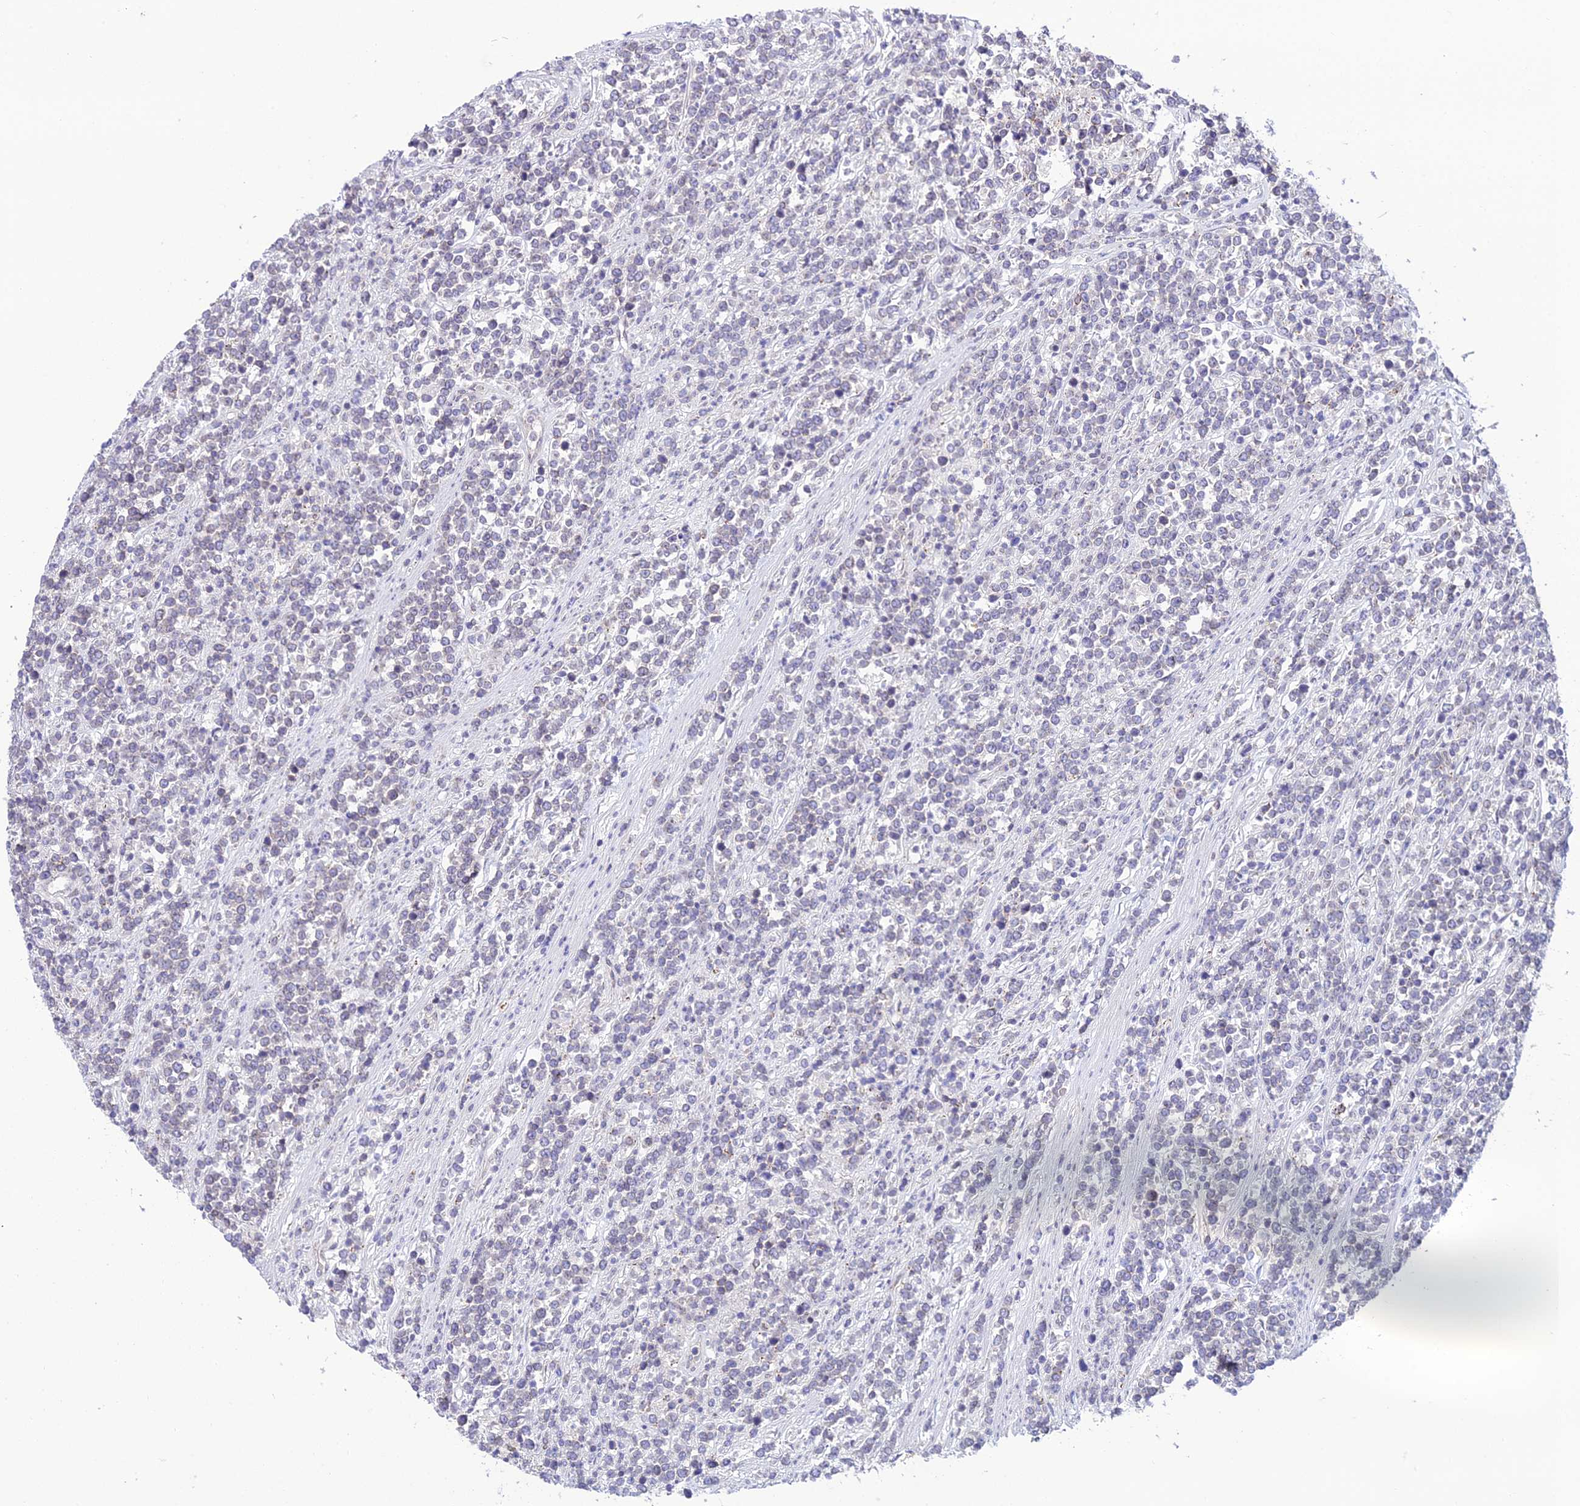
{"staining": {"intensity": "negative", "quantity": "none", "location": "none"}, "tissue": "lymphoma", "cell_type": "Tumor cells", "image_type": "cancer", "snomed": [{"axis": "morphology", "description": "Malignant lymphoma, non-Hodgkin's type, High grade"}, {"axis": "topography", "description": "Small intestine"}], "caption": "DAB immunohistochemical staining of high-grade malignant lymphoma, non-Hodgkin's type exhibits no significant expression in tumor cells. (Immunohistochemistry (ihc), brightfield microscopy, high magnification).", "gene": "DDX19A", "patient": {"sex": "male", "age": 8}}